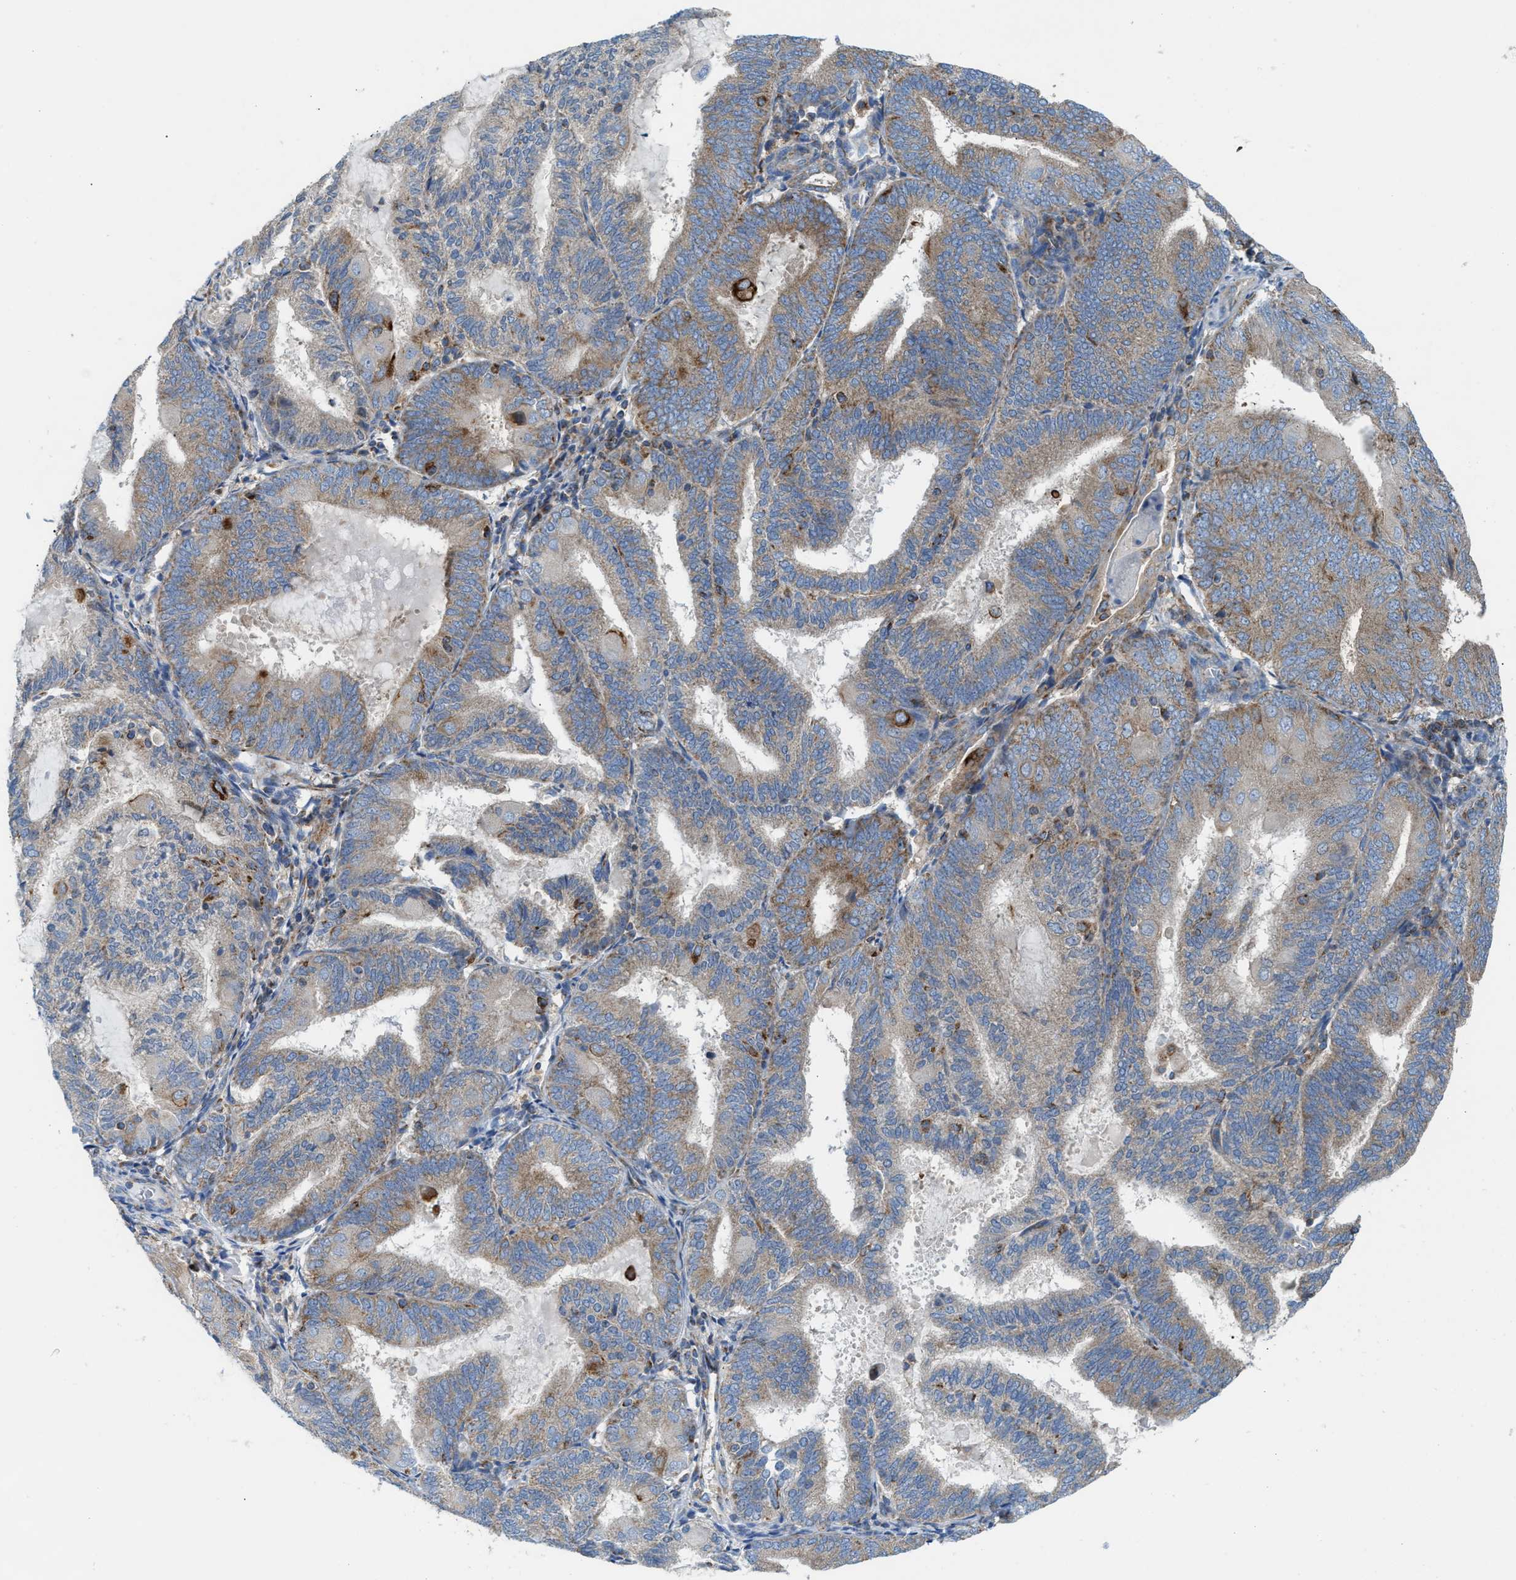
{"staining": {"intensity": "weak", "quantity": ">75%", "location": "cytoplasmic/membranous"}, "tissue": "endometrial cancer", "cell_type": "Tumor cells", "image_type": "cancer", "snomed": [{"axis": "morphology", "description": "Adenocarcinoma, NOS"}, {"axis": "topography", "description": "Endometrium"}], "caption": "About >75% of tumor cells in human adenocarcinoma (endometrial) display weak cytoplasmic/membranous protein staining as visualized by brown immunohistochemical staining.", "gene": "TBC1D15", "patient": {"sex": "female", "age": 81}}